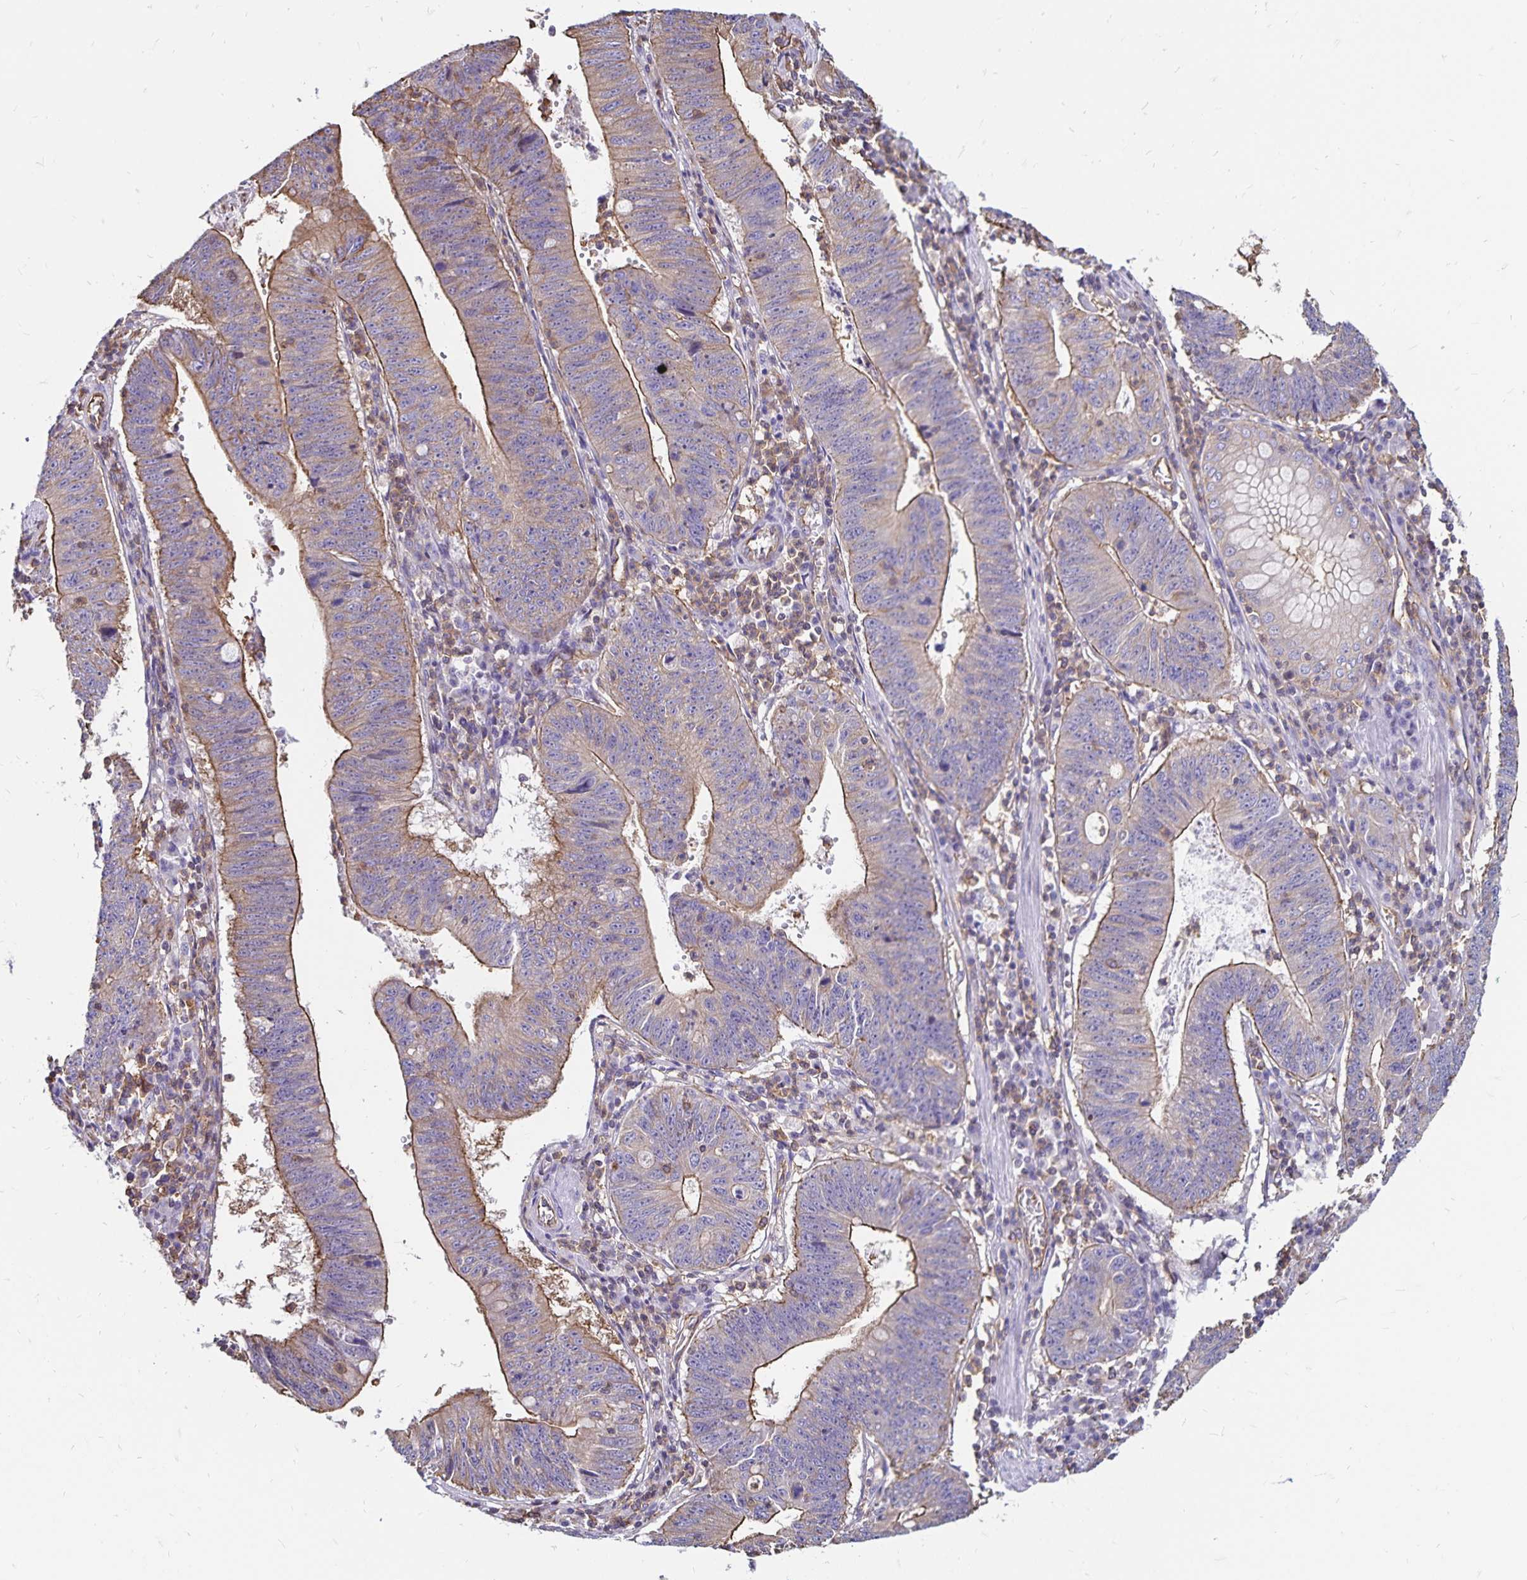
{"staining": {"intensity": "moderate", "quantity": "25%-75%", "location": "cytoplasmic/membranous"}, "tissue": "stomach cancer", "cell_type": "Tumor cells", "image_type": "cancer", "snomed": [{"axis": "morphology", "description": "Adenocarcinoma, NOS"}, {"axis": "topography", "description": "Stomach"}], "caption": "The image shows staining of stomach cancer, revealing moderate cytoplasmic/membranous protein expression (brown color) within tumor cells. (brown staining indicates protein expression, while blue staining denotes nuclei).", "gene": "RPRML", "patient": {"sex": "male", "age": 59}}